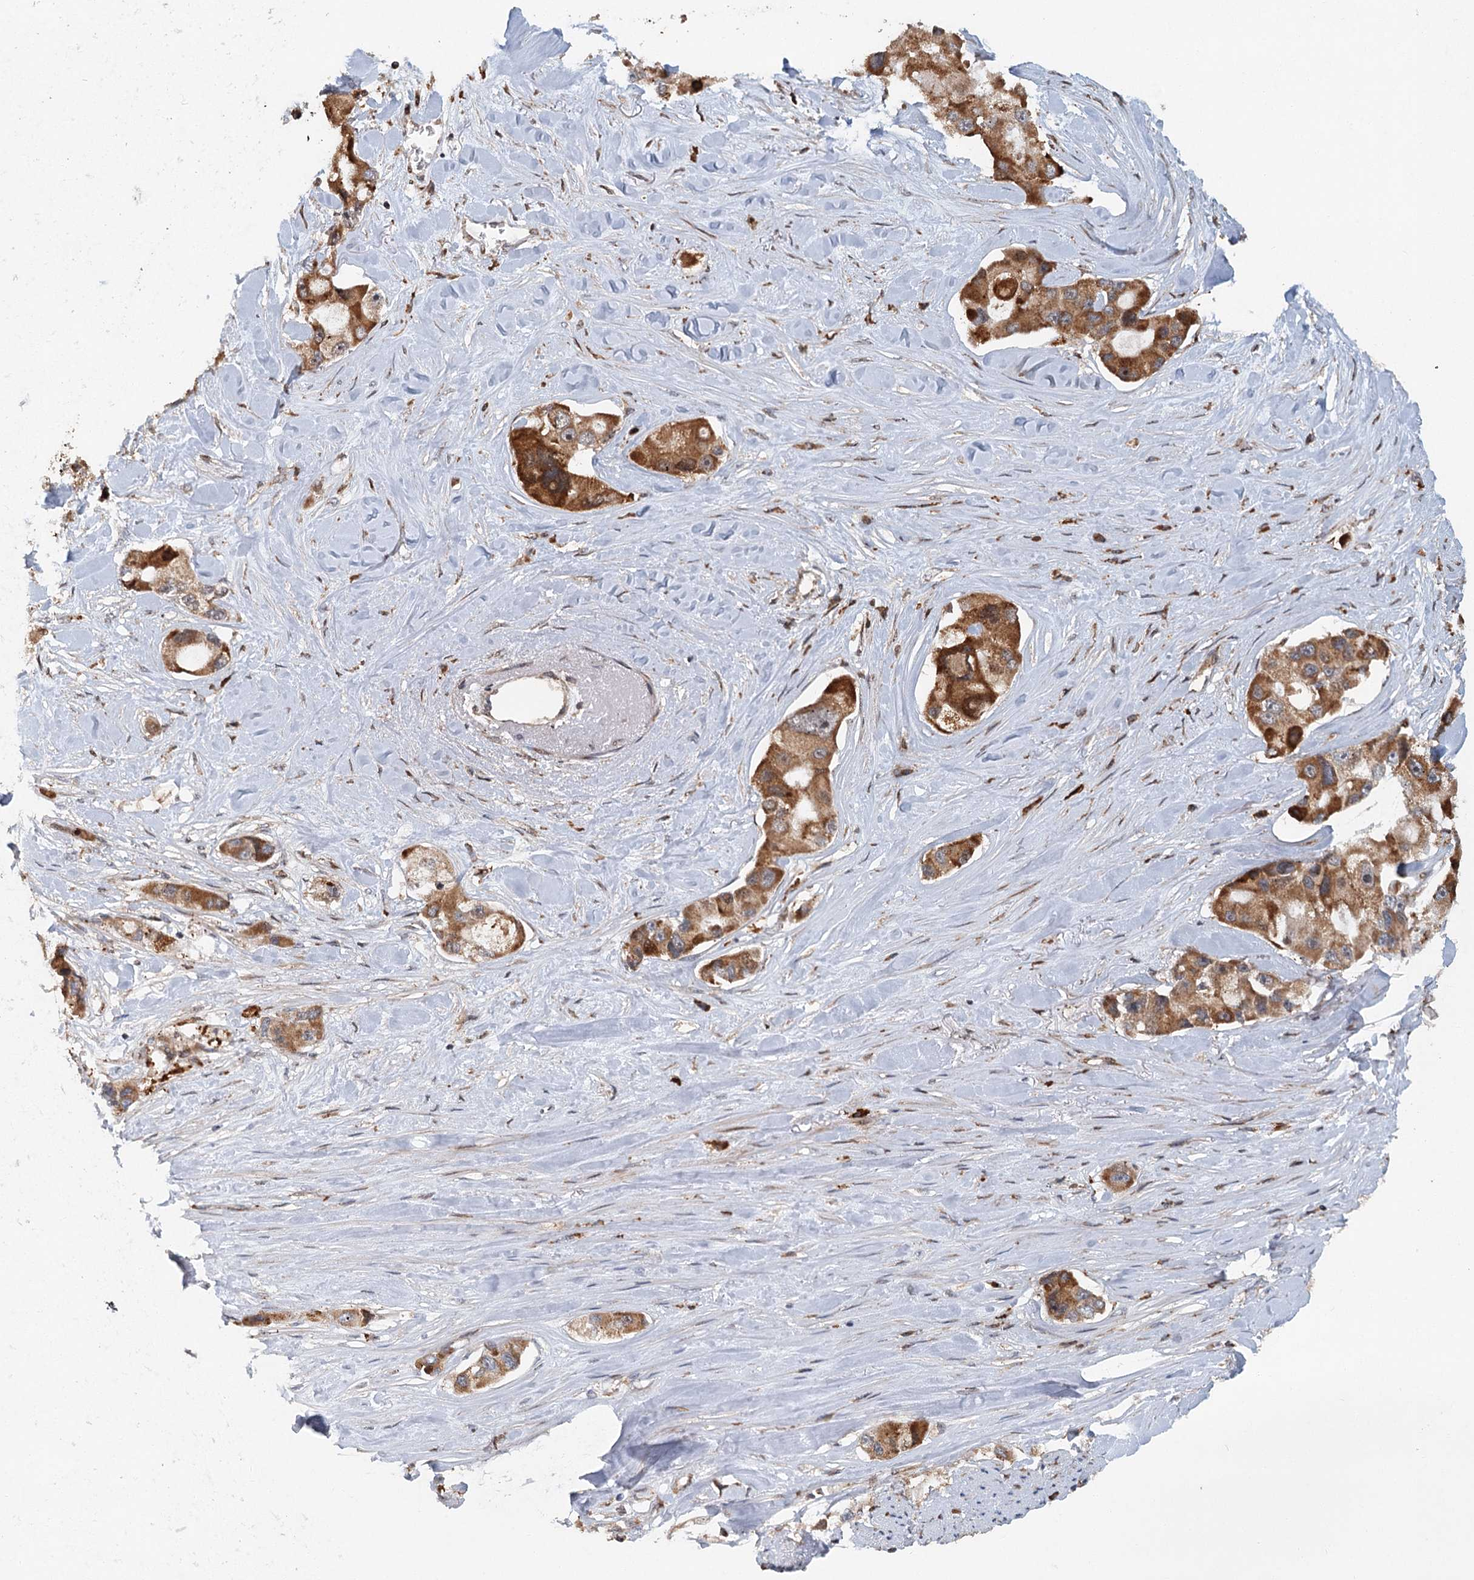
{"staining": {"intensity": "moderate", "quantity": ">75%", "location": "cytoplasmic/membranous"}, "tissue": "lung cancer", "cell_type": "Tumor cells", "image_type": "cancer", "snomed": [{"axis": "morphology", "description": "Adenocarcinoma, NOS"}, {"axis": "topography", "description": "Lung"}], "caption": "A medium amount of moderate cytoplasmic/membranous expression is appreciated in about >75% of tumor cells in adenocarcinoma (lung) tissue.", "gene": "SRPX2", "patient": {"sex": "female", "age": 54}}